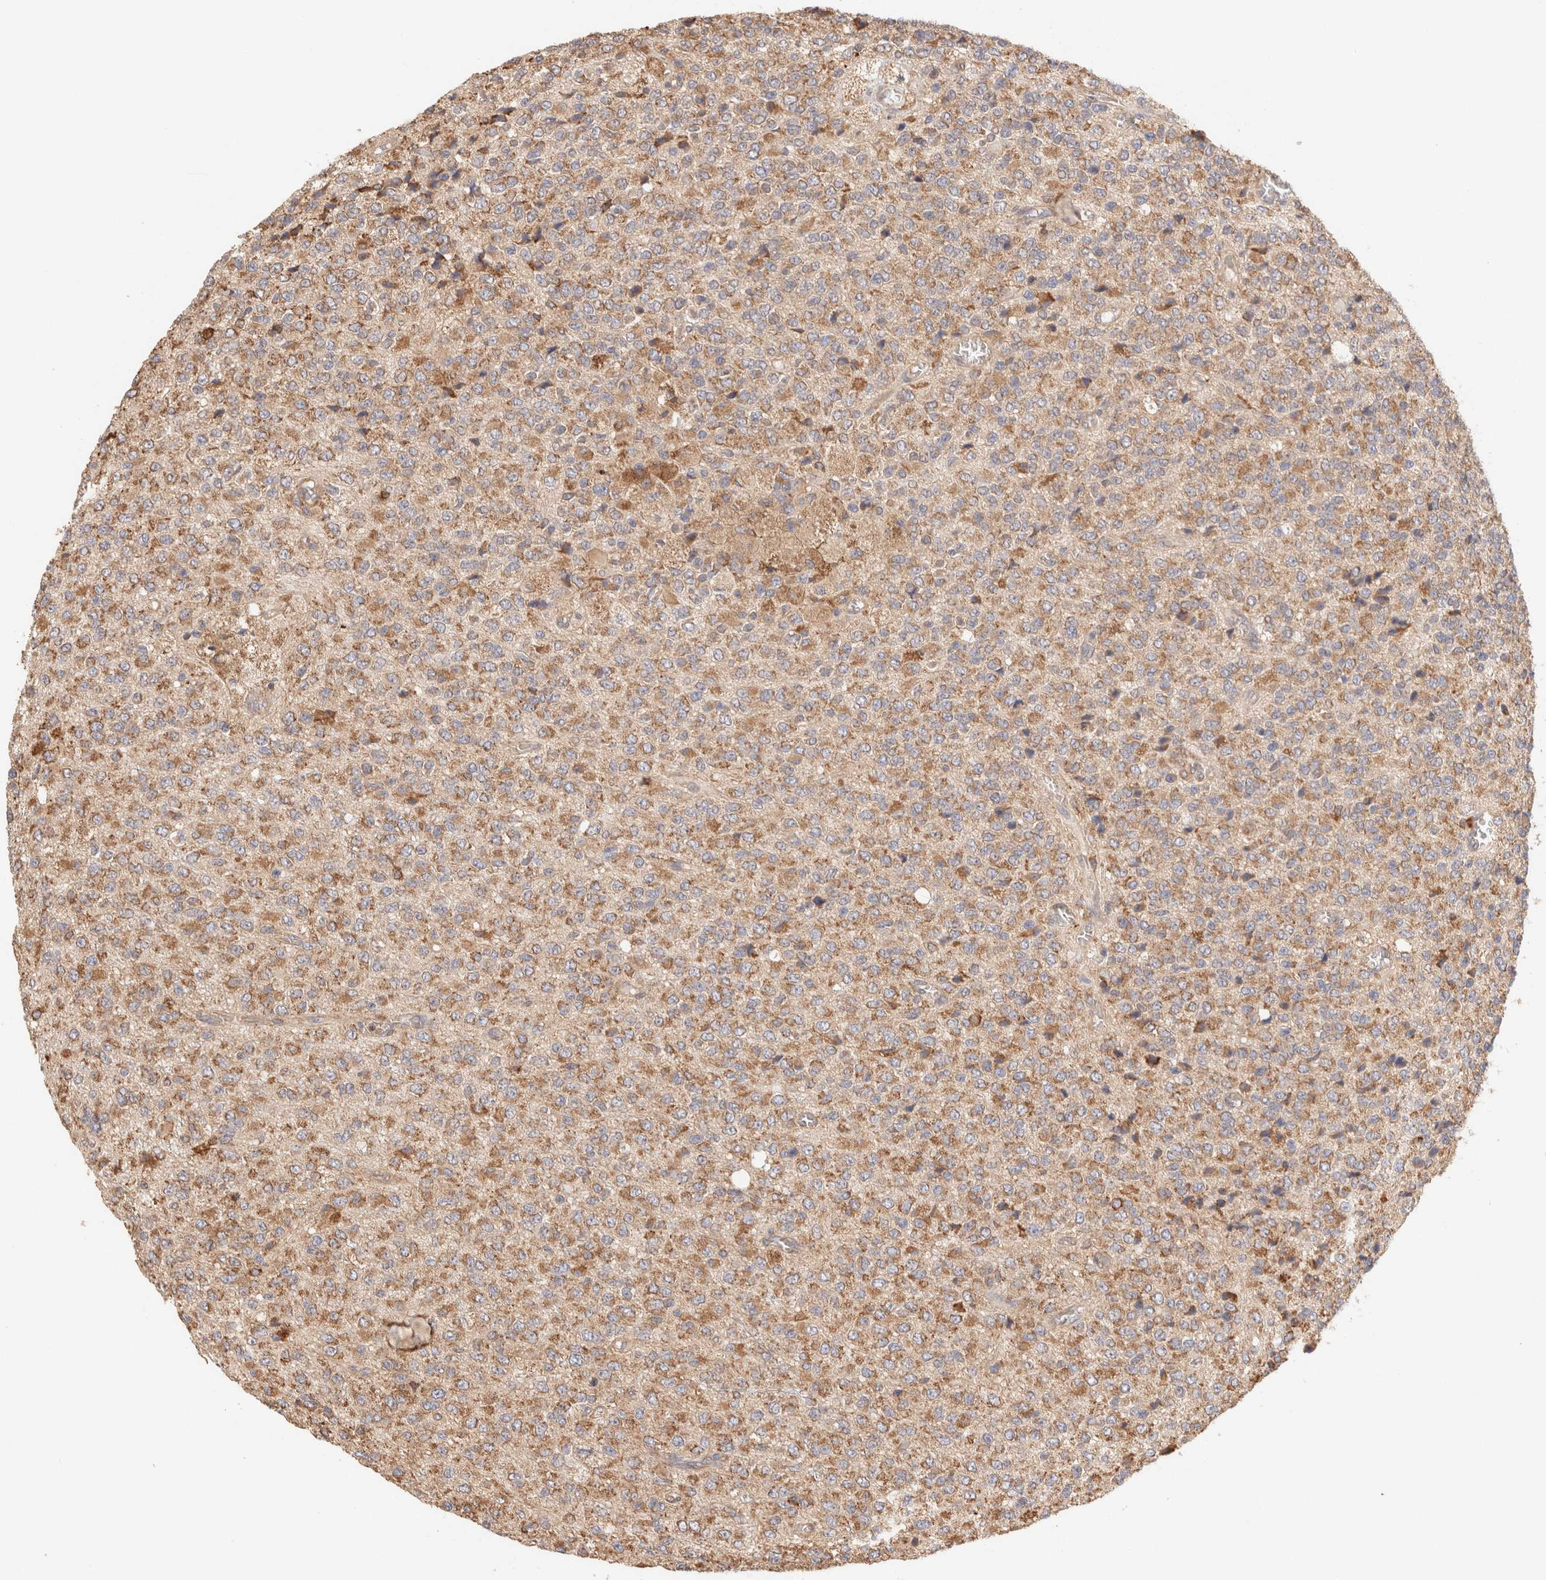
{"staining": {"intensity": "moderate", "quantity": ">75%", "location": "cytoplasmic/membranous"}, "tissue": "glioma", "cell_type": "Tumor cells", "image_type": "cancer", "snomed": [{"axis": "morphology", "description": "Glioma, malignant, High grade"}, {"axis": "topography", "description": "pancreas cauda"}], "caption": "An immunohistochemistry photomicrograph of tumor tissue is shown. Protein staining in brown shows moderate cytoplasmic/membranous positivity in glioma within tumor cells. The staining was performed using DAB (3,3'-diaminobenzidine) to visualize the protein expression in brown, while the nuclei were stained in blue with hematoxylin (Magnification: 20x).", "gene": "FER", "patient": {"sex": "male", "age": 60}}